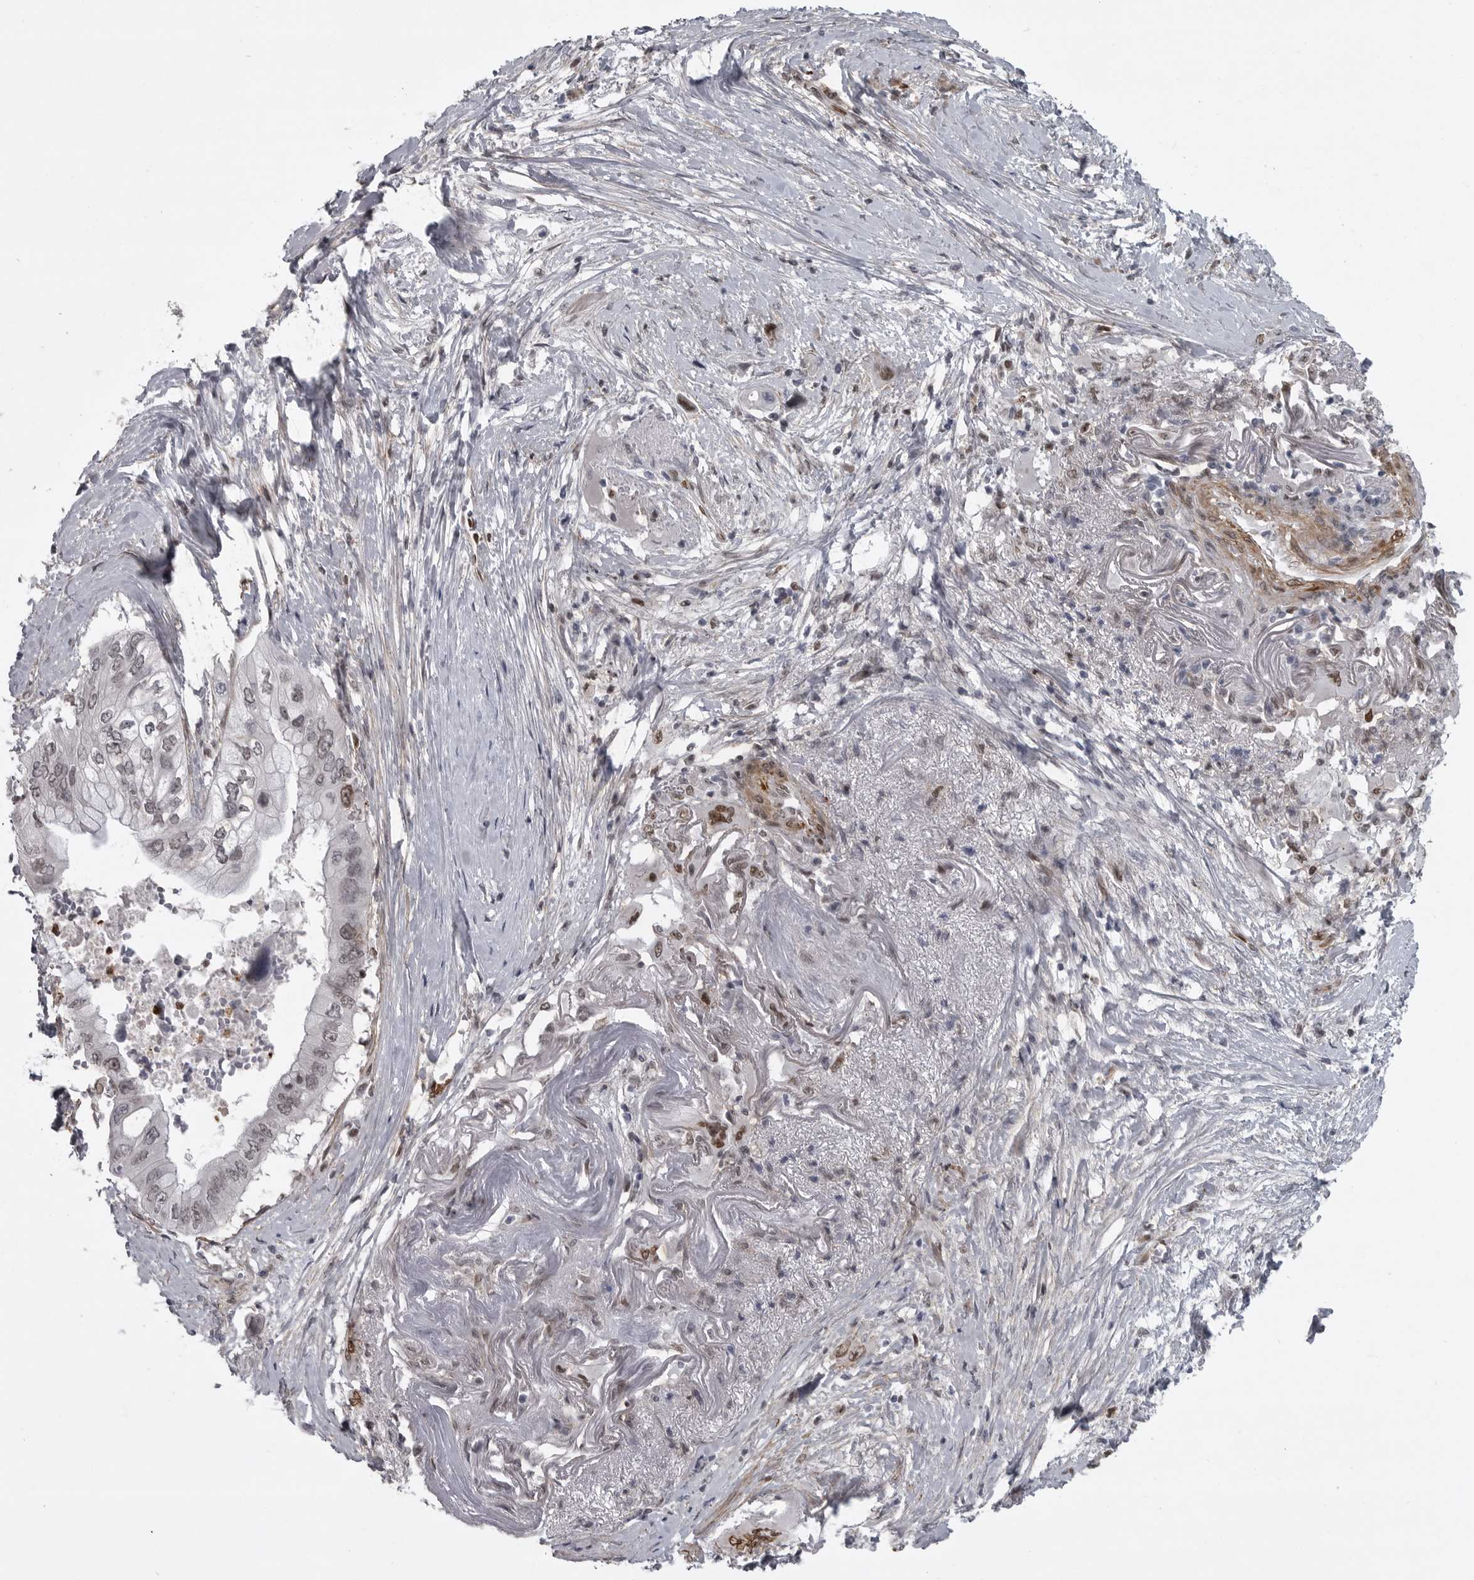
{"staining": {"intensity": "weak", "quantity": "25%-75%", "location": "nuclear"}, "tissue": "pancreatic cancer", "cell_type": "Tumor cells", "image_type": "cancer", "snomed": [{"axis": "morphology", "description": "Adenocarcinoma, NOS"}, {"axis": "topography", "description": "Pancreas"}], "caption": "Pancreatic cancer (adenocarcinoma) tissue displays weak nuclear staining in approximately 25%-75% of tumor cells (brown staining indicates protein expression, while blue staining denotes nuclei).", "gene": "HMGN3", "patient": {"sex": "male", "age": 66}}